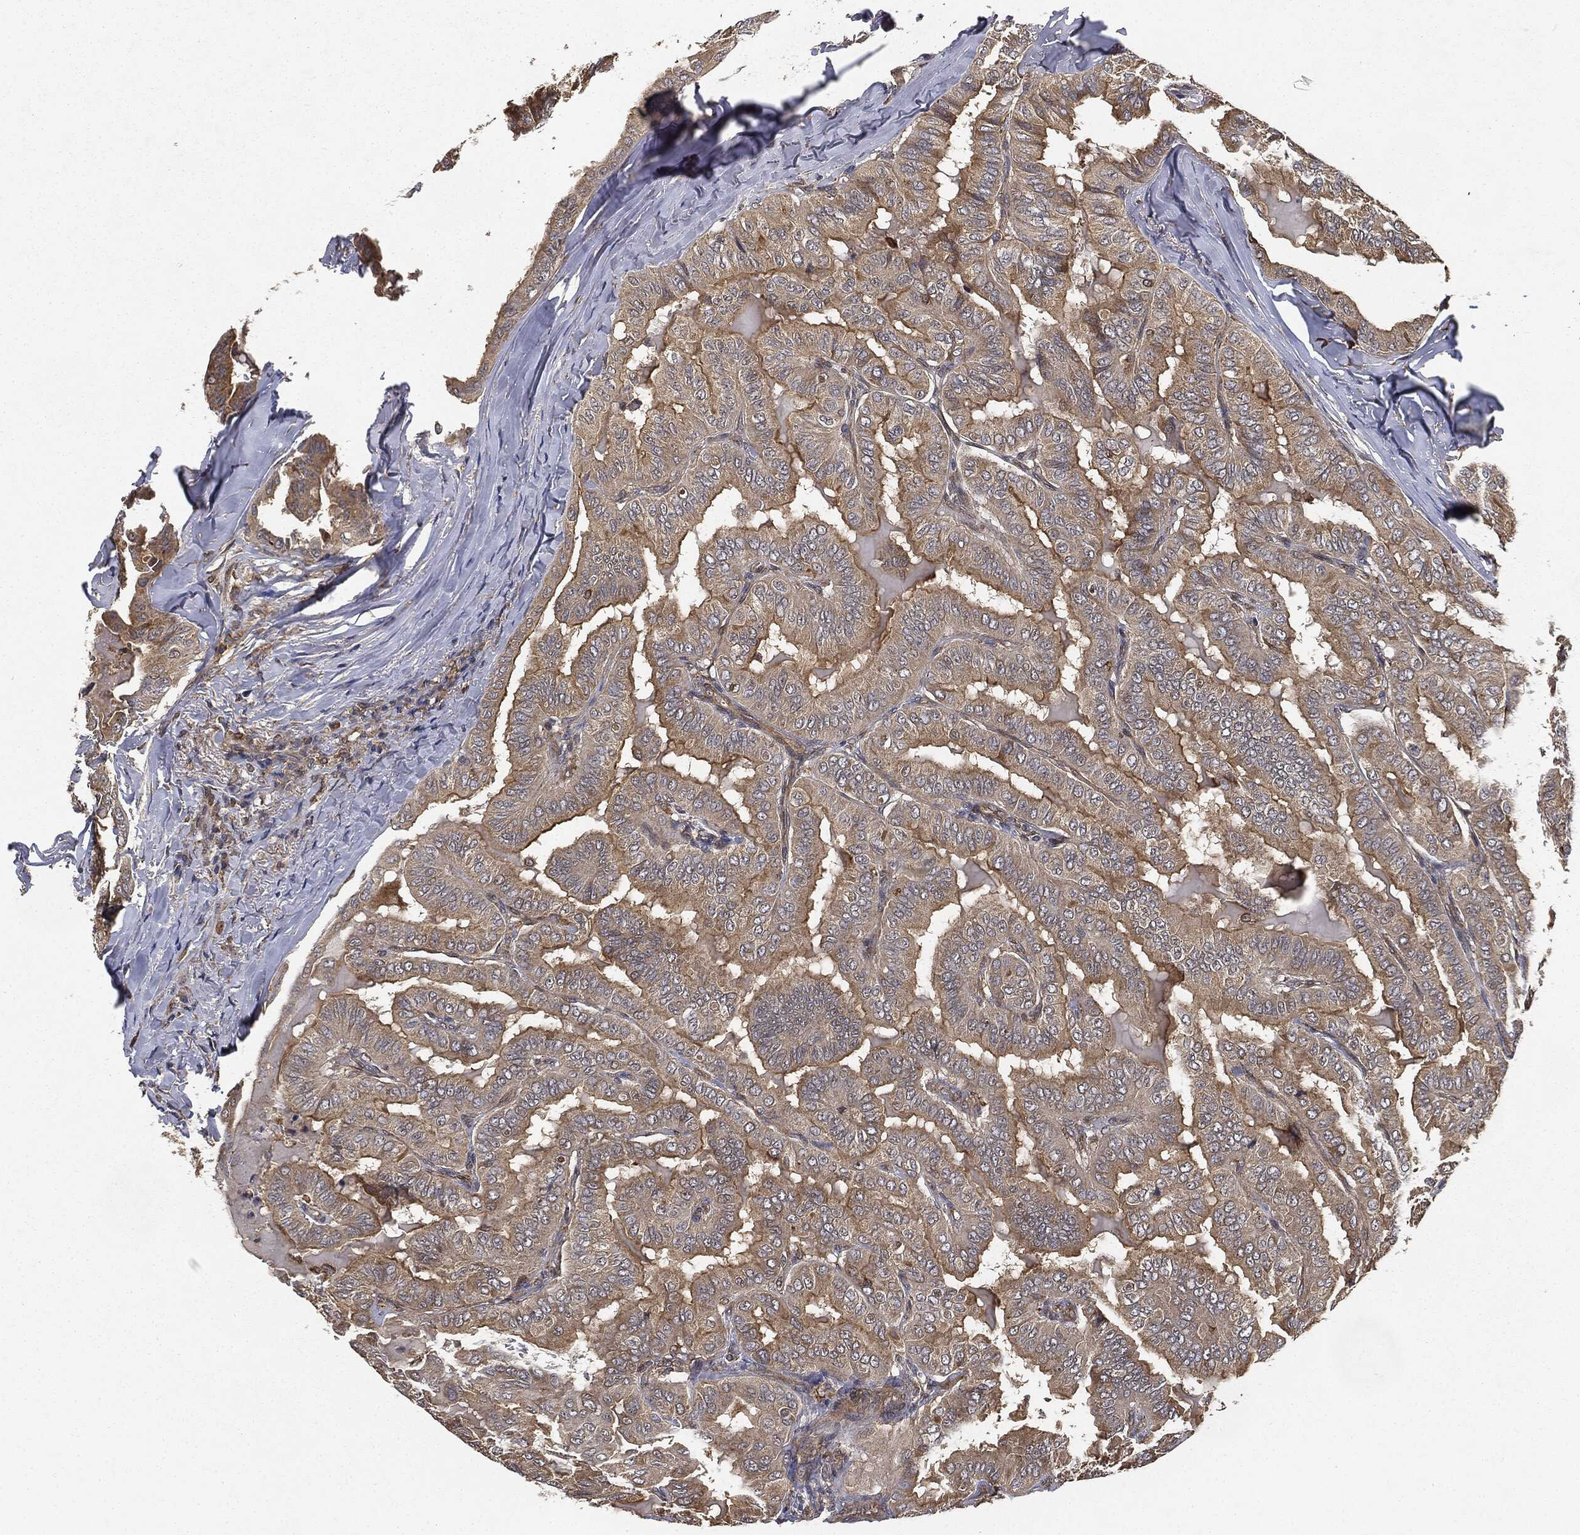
{"staining": {"intensity": "moderate", "quantity": "25%-75%", "location": "cytoplasmic/membranous"}, "tissue": "thyroid cancer", "cell_type": "Tumor cells", "image_type": "cancer", "snomed": [{"axis": "morphology", "description": "Papillary adenocarcinoma, NOS"}, {"axis": "topography", "description": "Thyroid gland"}], "caption": "DAB (3,3'-diaminobenzidine) immunohistochemical staining of thyroid papillary adenocarcinoma shows moderate cytoplasmic/membranous protein positivity in about 25%-75% of tumor cells.", "gene": "MIER2", "patient": {"sex": "female", "age": 68}}